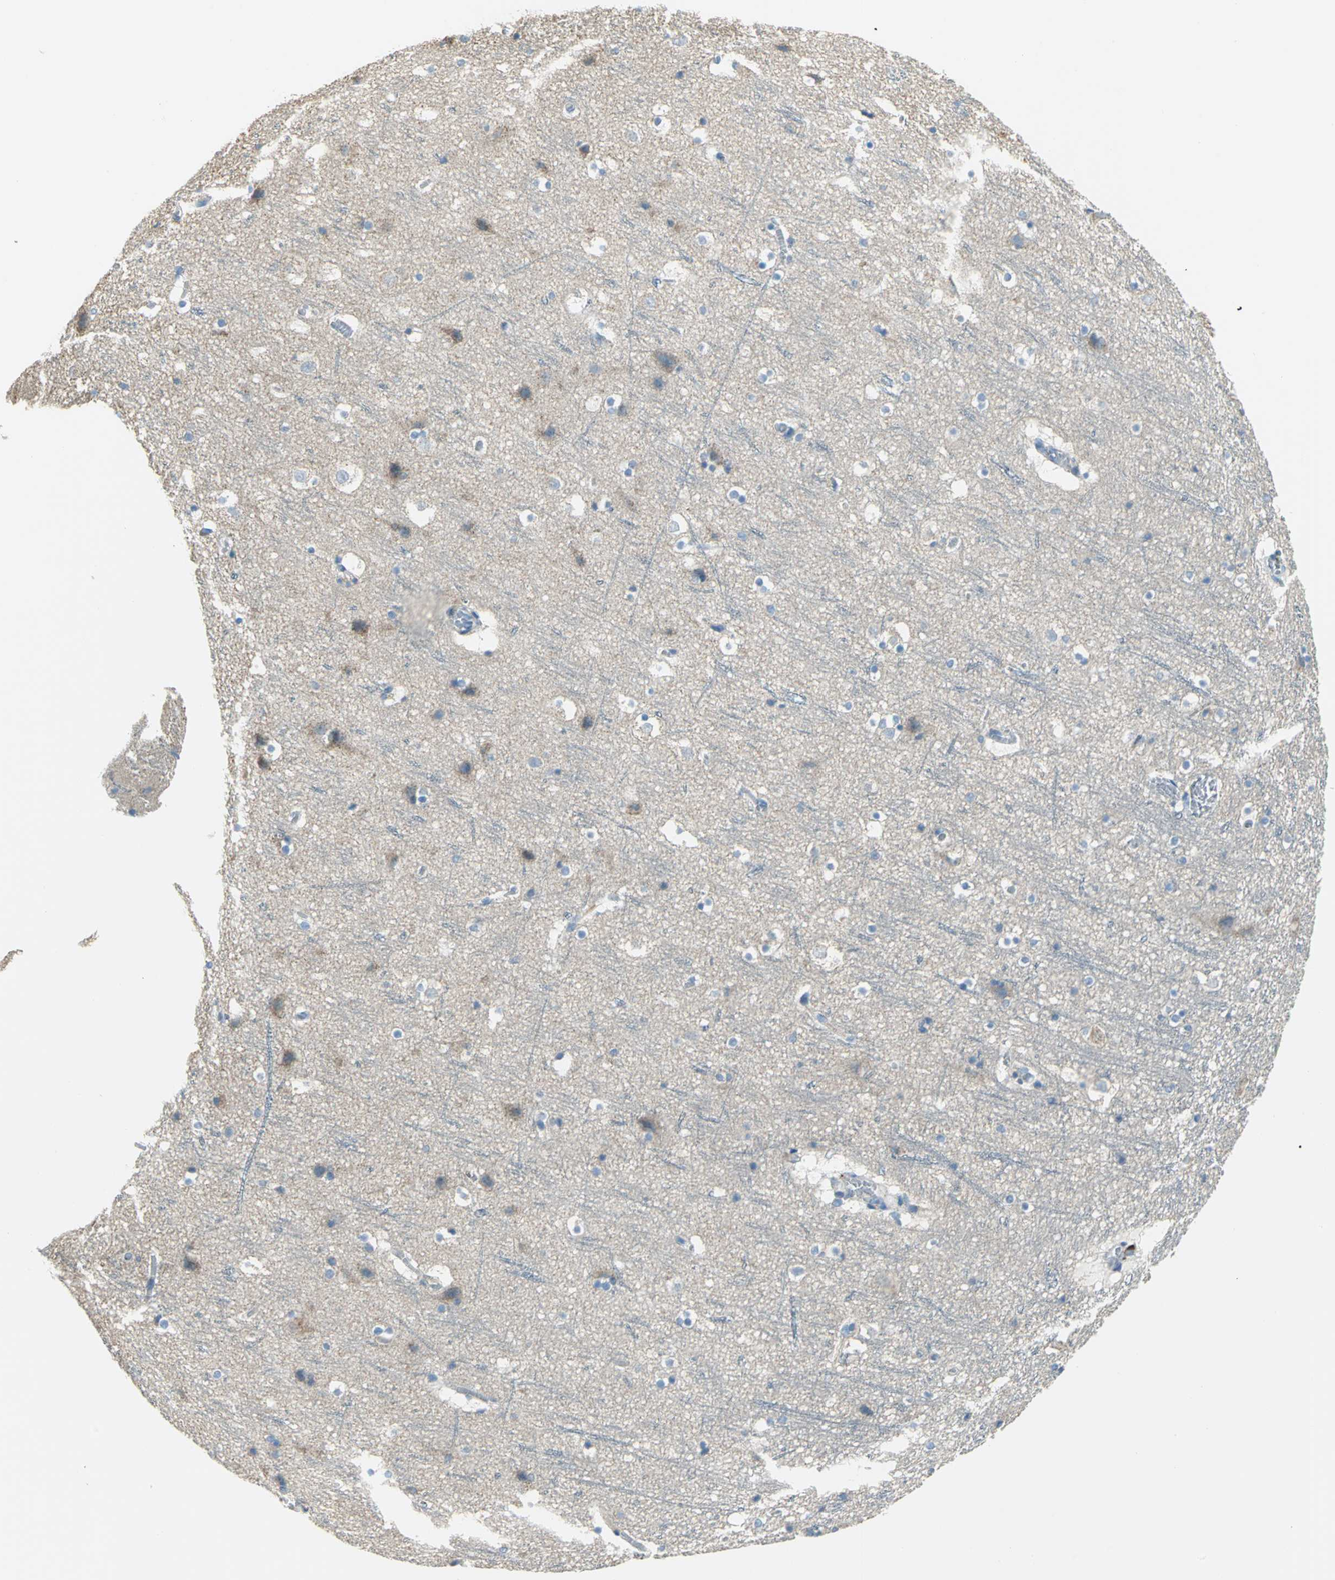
{"staining": {"intensity": "negative", "quantity": "none", "location": "none"}, "tissue": "cerebral cortex", "cell_type": "Endothelial cells", "image_type": "normal", "snomed": [{"axis": "morphology", "description": "Normal tissue, NOS"}, {"axis": "topography", "description": "Cerebral cortex"}], "caption": "This is an IHC photomicrograph of unremarkable cerebral cortex. There is no expression in endothelial cells.", "gene": "ALOX15", "patient": {"sex": "male", "age": 45}}